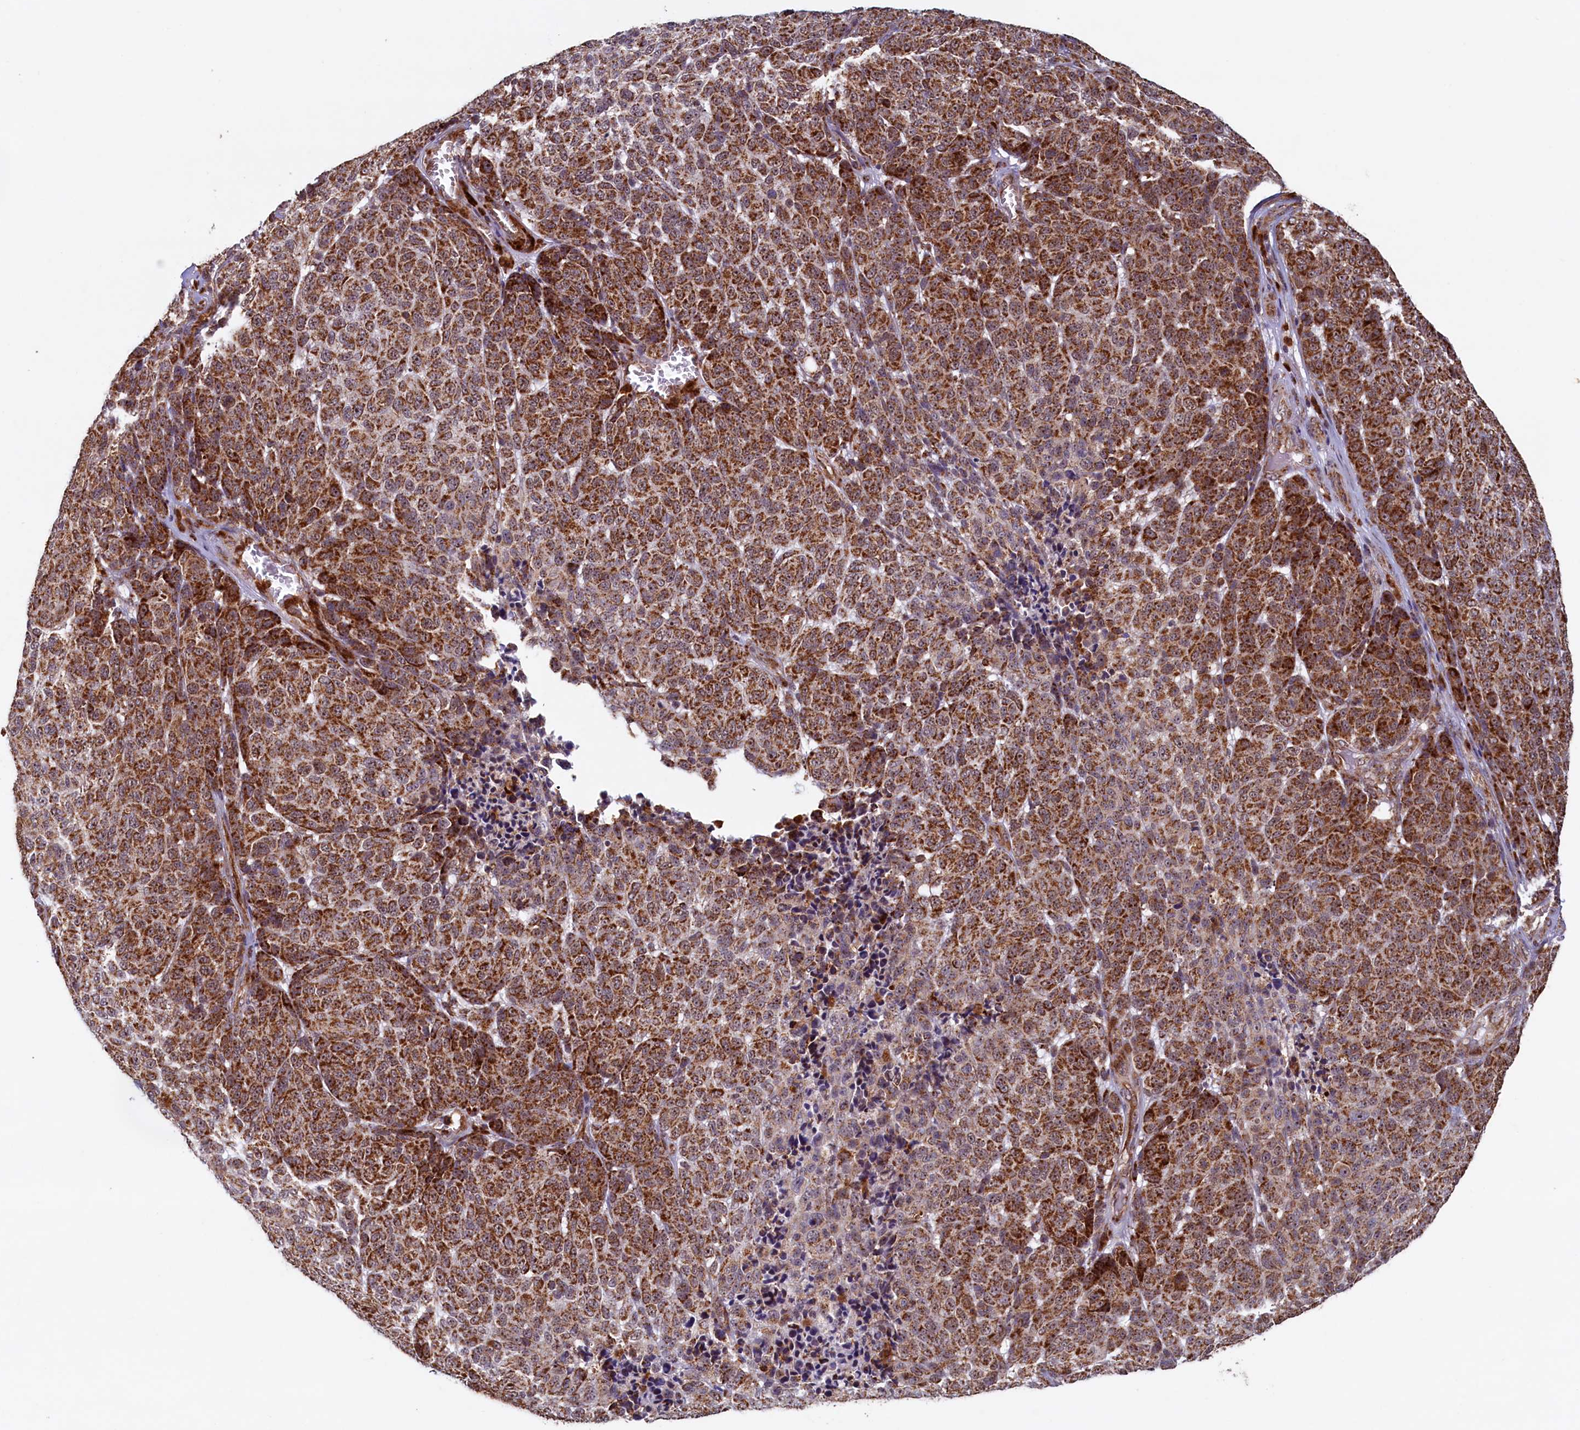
{"staining": {"intensity": "strong", "quantity": ">75%", "location": "cytoplasmic/membranous,nuclear"}, "tissue": "melanoma", "cell_type": "Tumor cells", "image_type": "cancer", "snomed": [{"axis": "morphology", "description": "Malignant melanoma, NOS"}, {"axis": "topography", "description": "Skin"}], "caption": "The photomicrograph exhibits a brown stain indicating the presence of a protein in the cytoplasmic/membranous and nuclear of tumor cells in malignant melanoma. (Brightfield microscopy of DAB IHC at high magnification).", "gene": "UBE3B", "patient": {"sex": "male", "age": 49}}